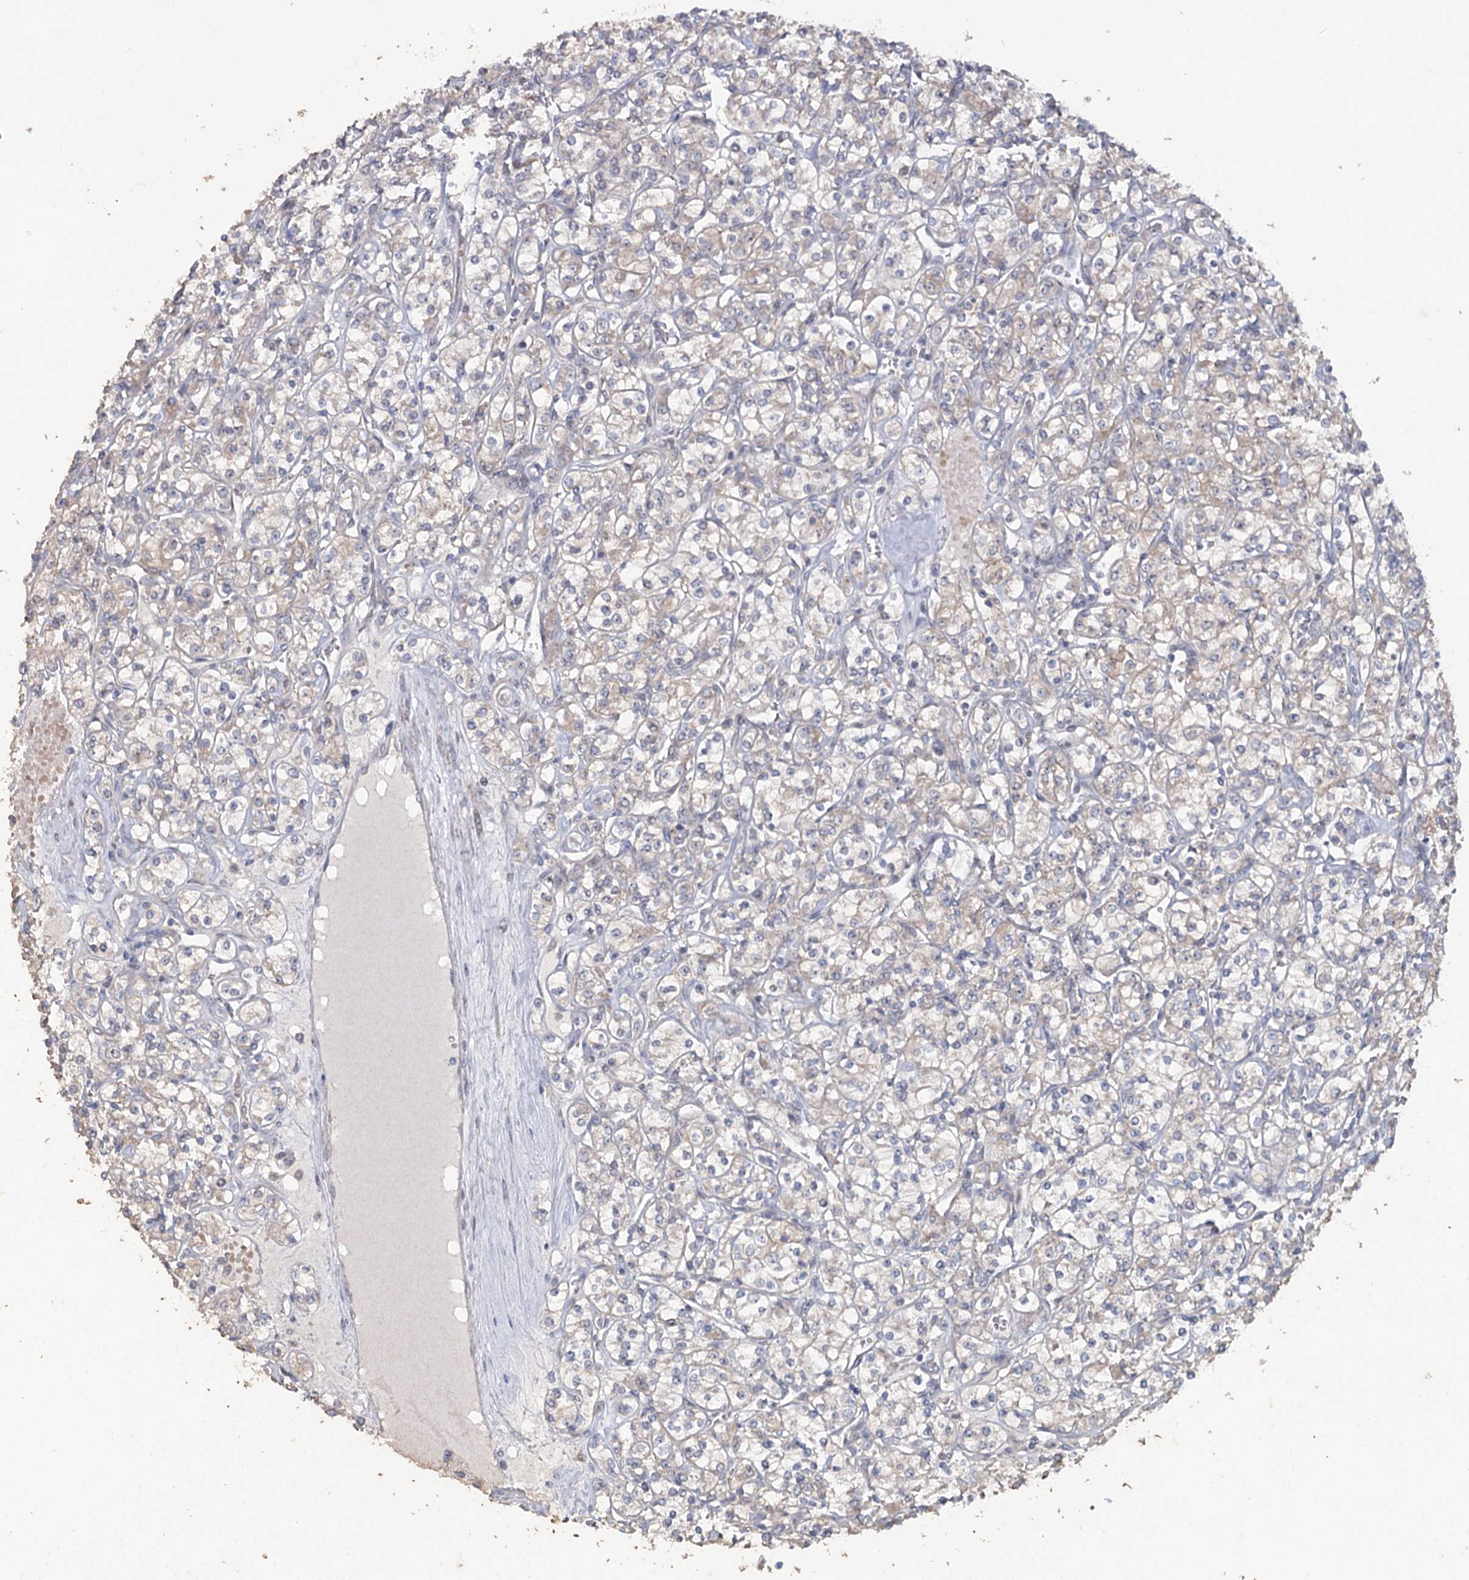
{"staining": {"intensity": "negative", "quantity": "none", "location": "none"}, "tissue": "renal cancer", "cell_type": "Tumor cells", "image_type": "cancer", "snomed": [{"axis": "morphology", "description": "Adenocarcinoma, NOS"}, {"axis": "topography", "description": "Kidney"}], "caption": "Protein analysis of renal adenocarcinoma demonstrates no significant expression in tumor cells.", "gene": "MAP3K13", "patient": {"sex": "male", "age": 77}}